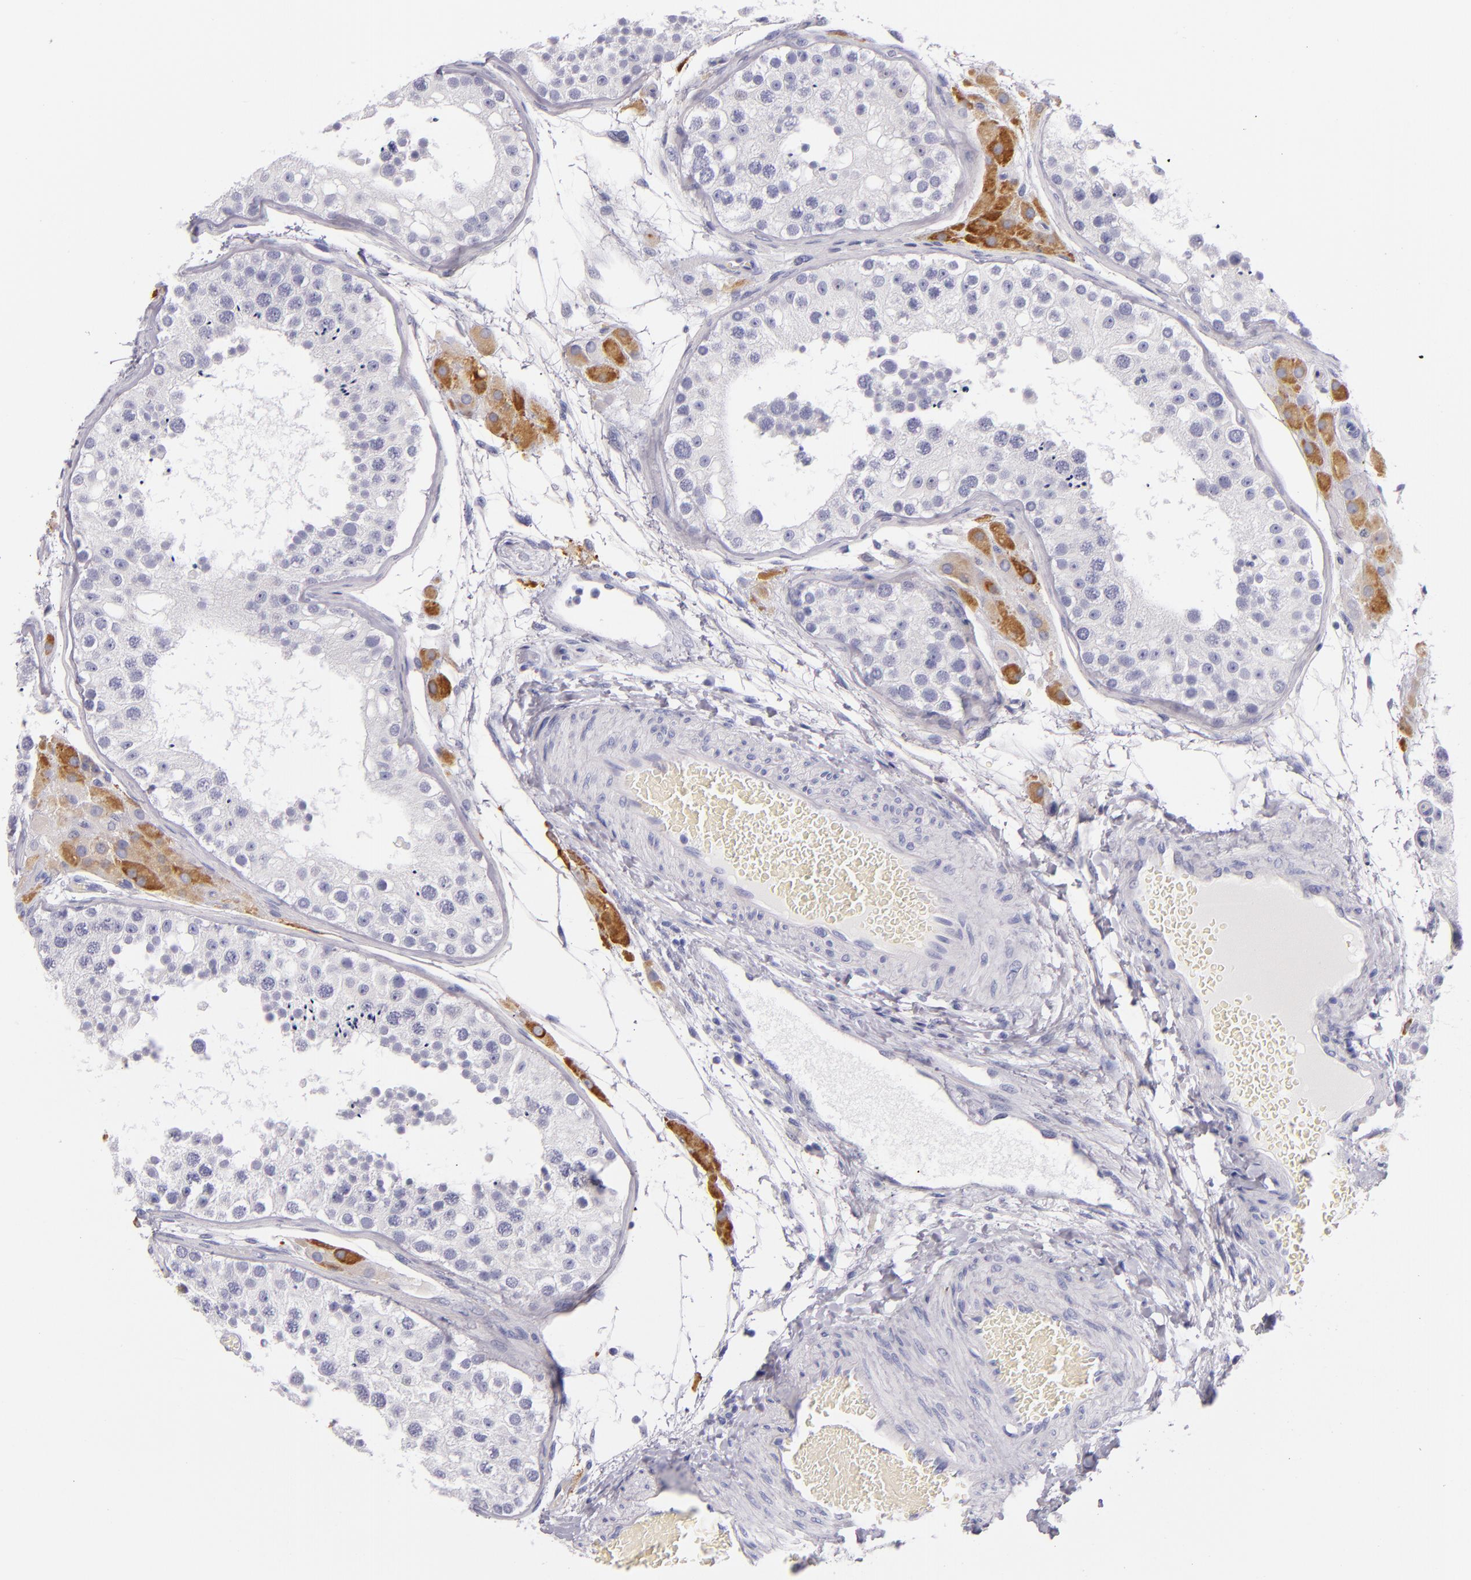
{"staining": {"intensity": "negative", "quantity": "none", "location": "none"}, "tissue": "testis", "cell_type": "Cells in seminiferous ducts", "image_type": "normal", "snomed": [{"axis": "morphology", "description": "Normal tissue, NOS"}, {"axis": "topography", "description": "Testis"}], "caption": "High power microscopy histopathology image of an immunohistochemistry (IHC) micrograph of benign testis, revealing no significant positivity in cells in seminiferous ducts. (DAB IHC with hematoxylin counter stain).", "gene": "CDH3", "patient": {"sex": "male", "age": 26}}